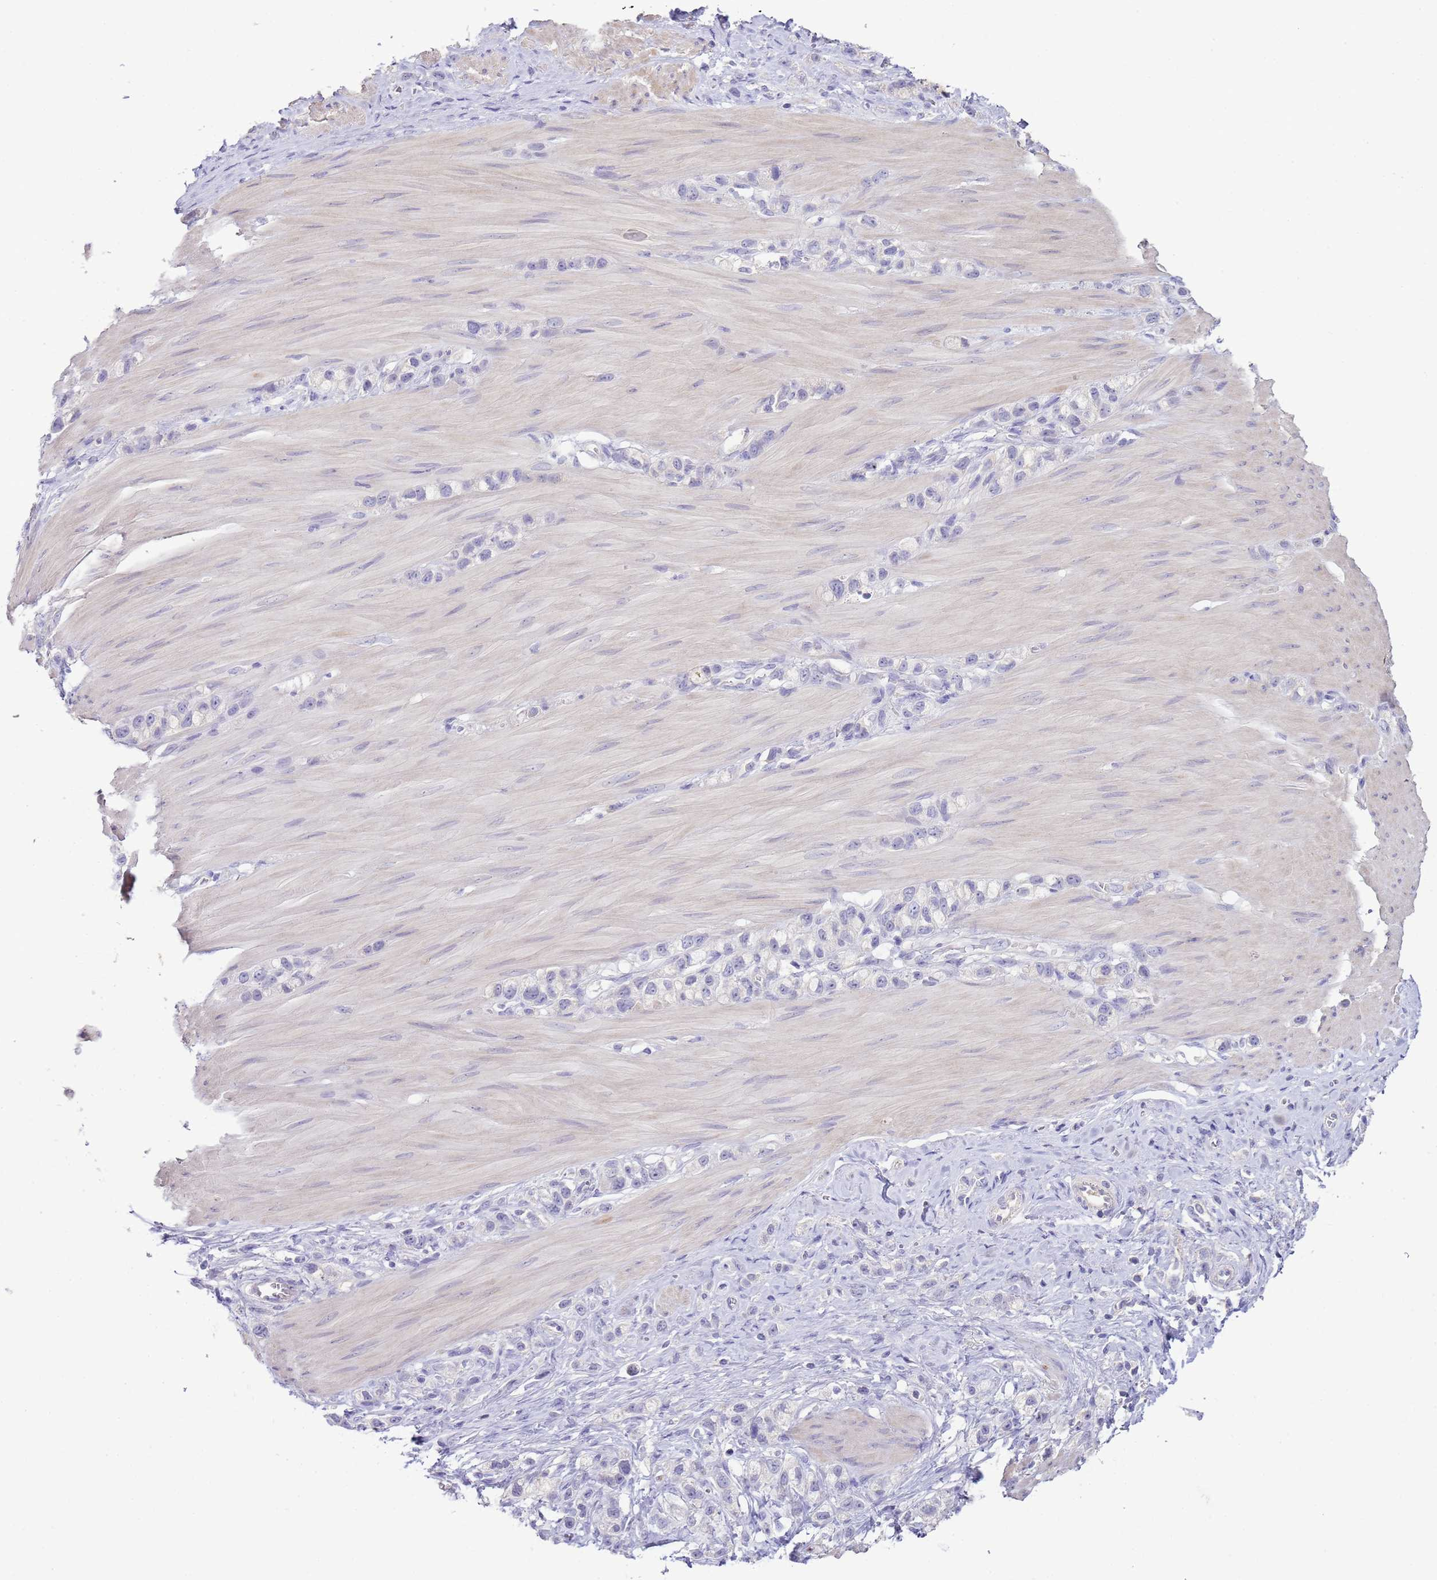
{"staining": {"intensity": "negative", "quantity": "none", "location": "none"}, "tissue": "stomach cancer", "cell_type": "Tumor cells", "image_type": "cancer", "snomed": [{"axis": "morphology", "description": "Adenocarcinoma, NOS"}, {"axis": "topography", "description": "Stomach"}], "caption": "Tumor cells show no significant positivity in stomach cancer. (DAB IHC, high magnification).", "gene": "IL2RG", "patient": {"sex": "female", "age": 65}}